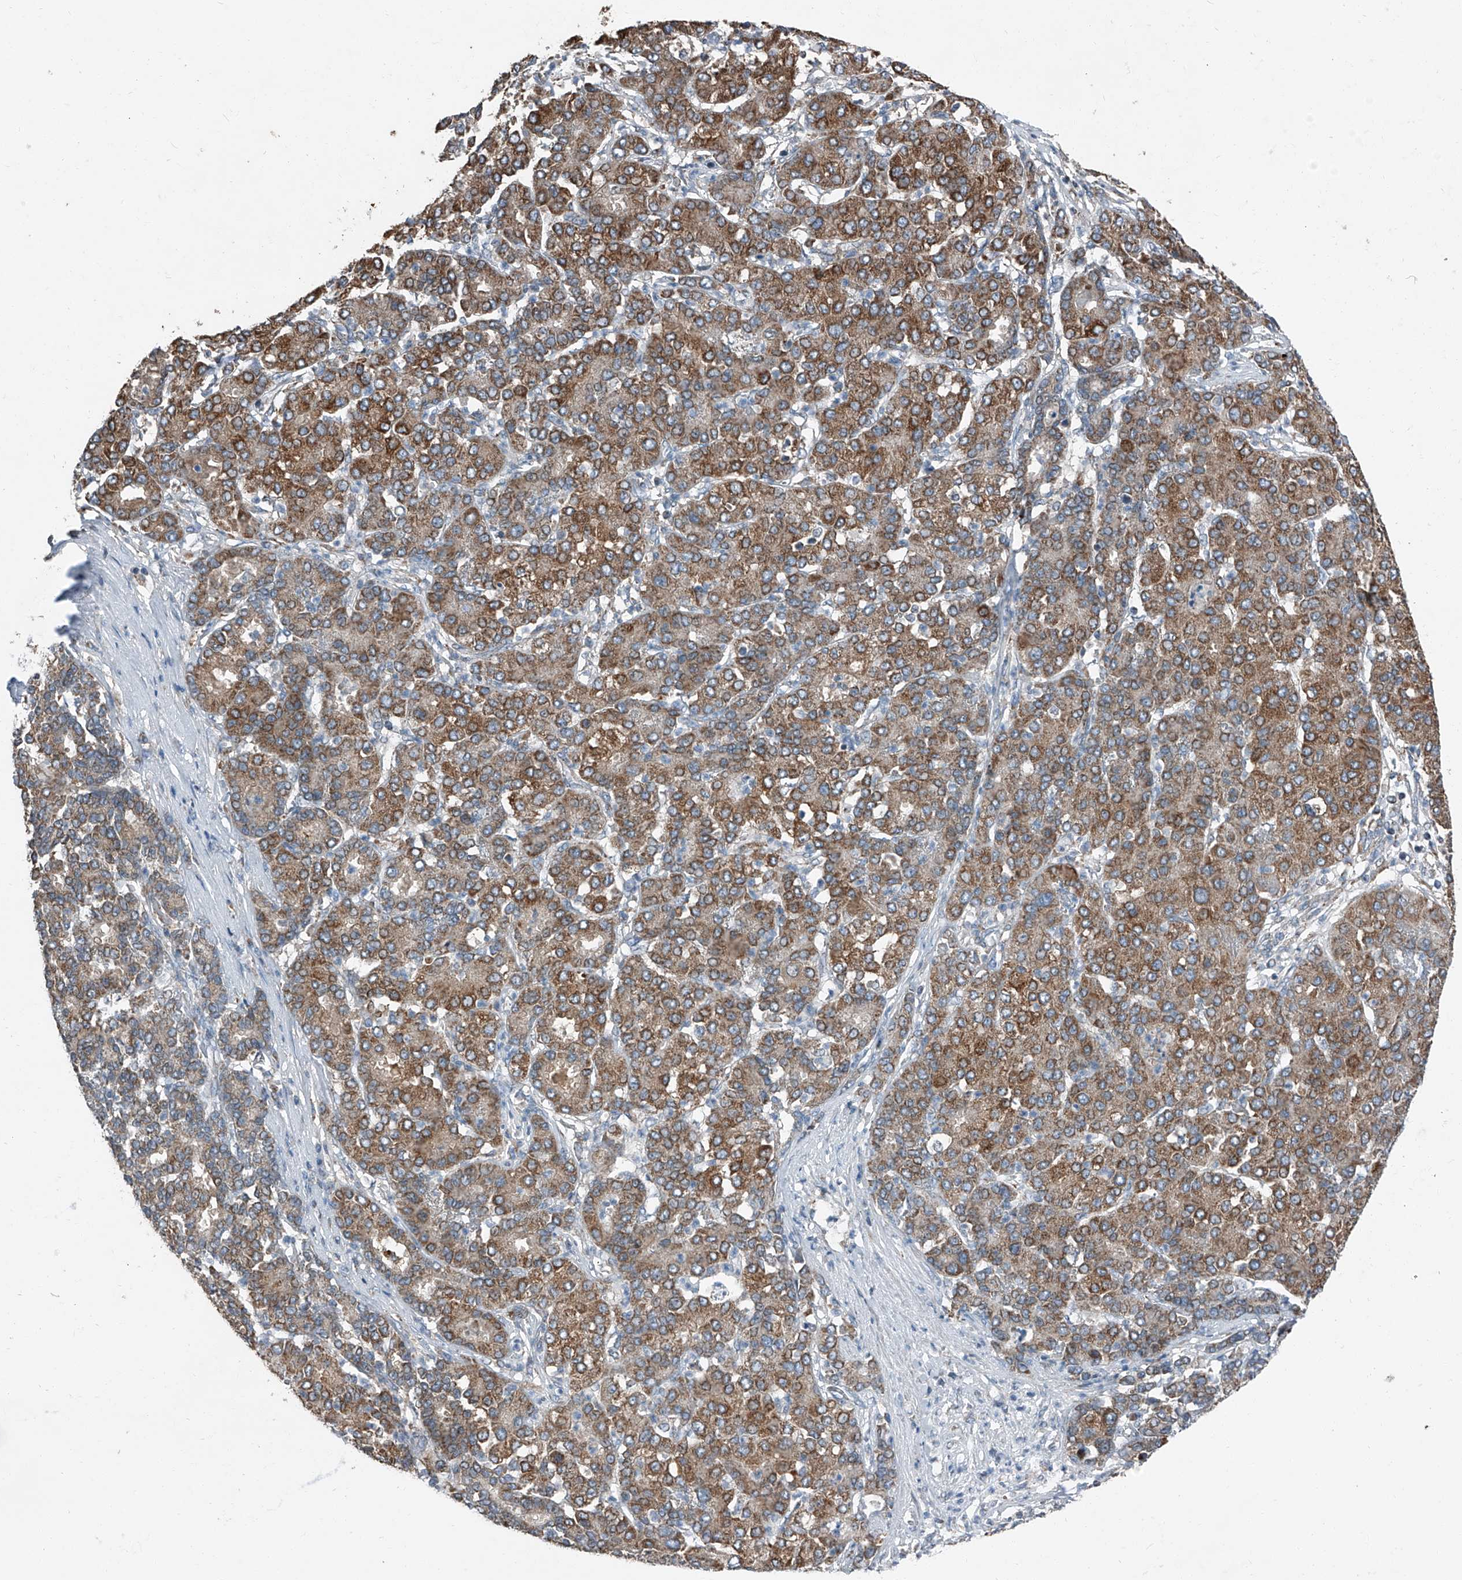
{"staining": {"intensity": "moderate", "quantity": ">75%", "location": "cytoplasmic/membranous"}, "tissue": "liver cancer", "cell_type": "Tumor cells", "image_type": "cancer", "snomed": [{"axis": "morphology", "description": "Carcinoma, Hepatocellular, NOS"}, {"axis": "topography", "description": "Liver"}], "caption": "Hepatocellular carcinoma (liver) stained with immunohistochemistry (IHC) demonstrates moderate cytoplasmic/membranous positivity in approximately >75% of tumor cells. (brown staining indicates protein expression, while blue staining denotes nuclei).", "gene": "CHRNA7", "patient": {"sex": "male", "age": 65}}